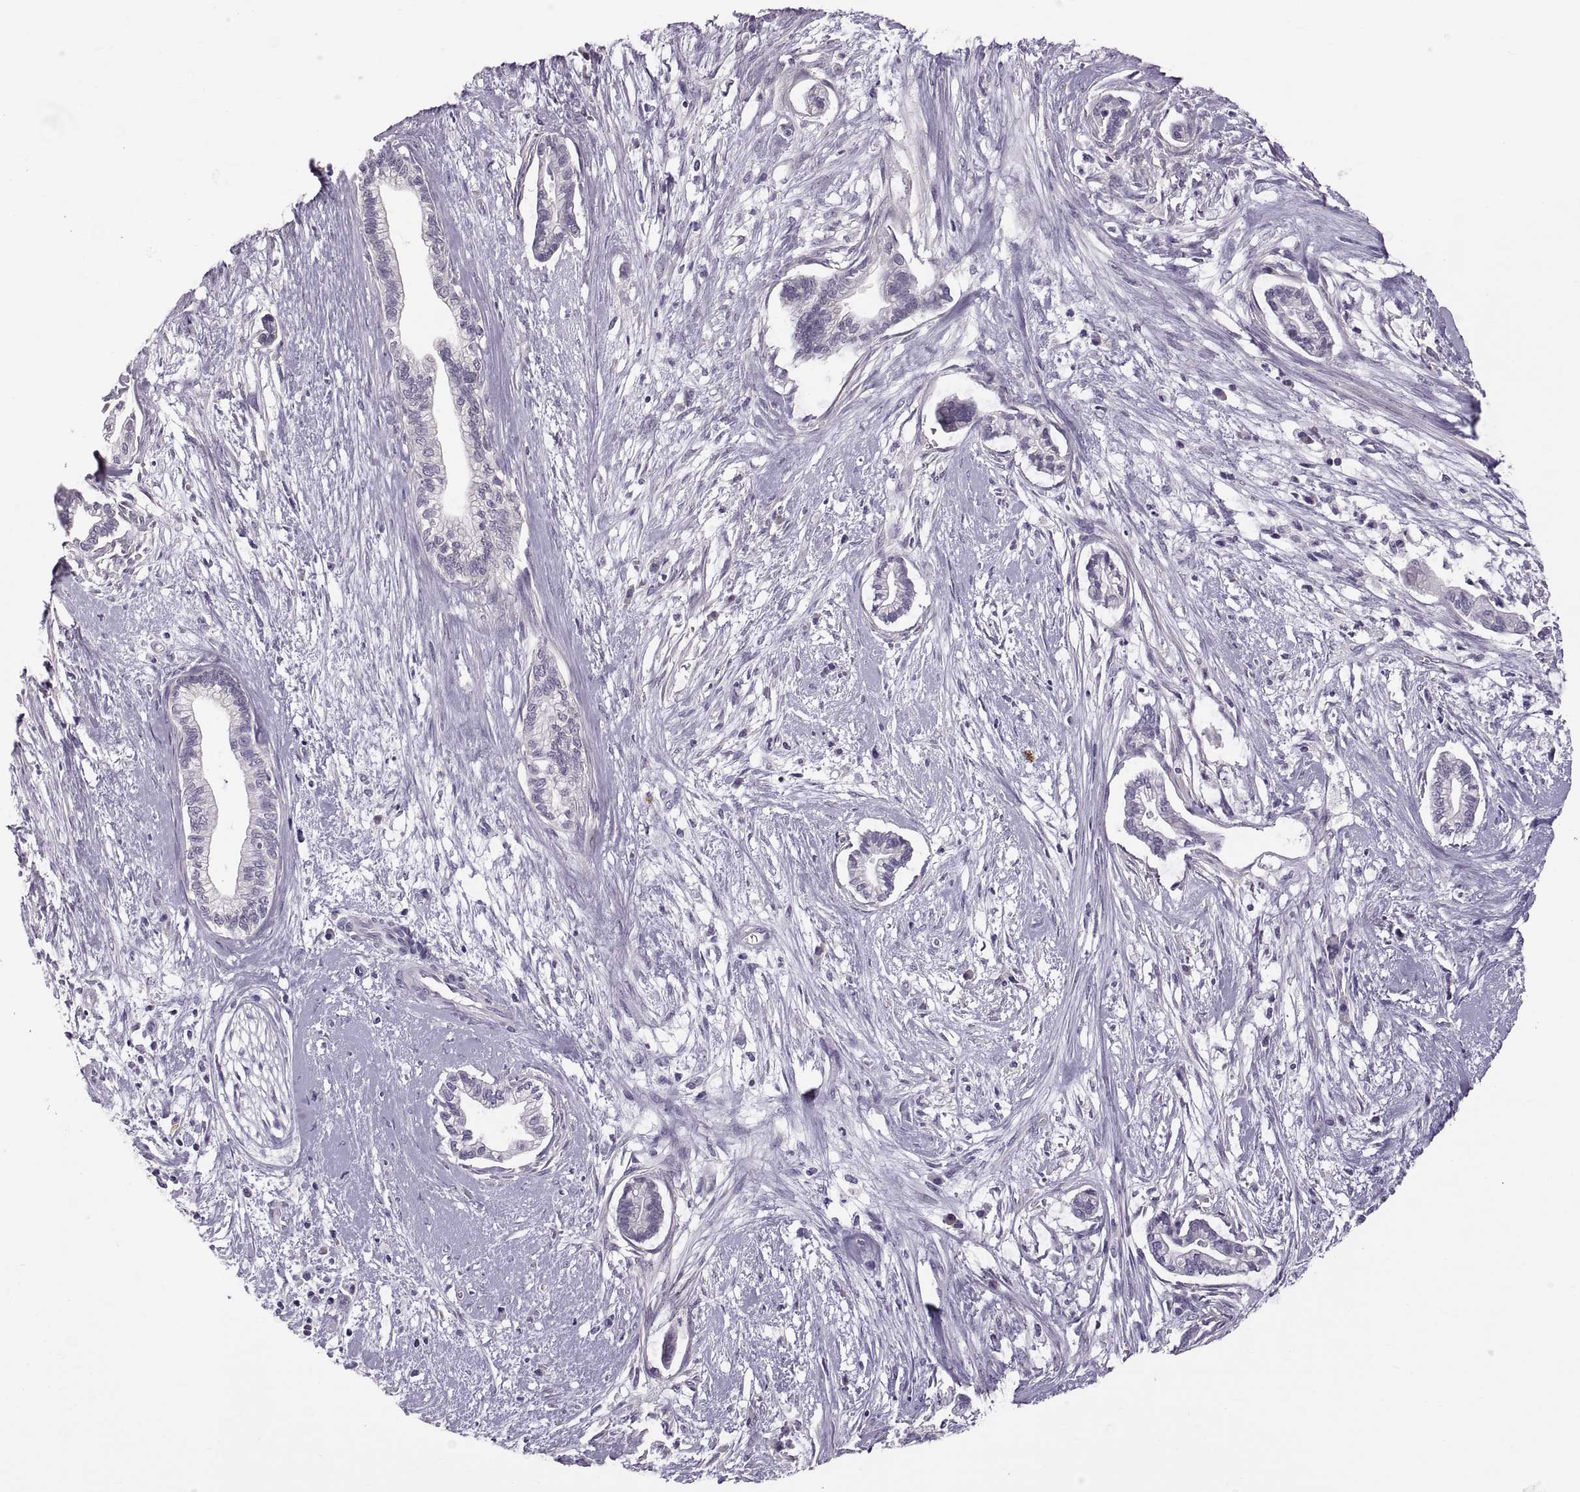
{"staining": {"intensity": "negative", "quantity": "none", "location": "none"}, "tissue": "cervical cancer", "cell_type": "Tumor cells", "image_type": "cancer", "snomed": [{"axis": "morphology", "description": "Adenocarcinoma, NOS"}, {"axis": "topography", "description": "Cervix"}], "caption": "Immunohistochemical staining of human cervical cancer reveals no significant expression in tumor cells.", "gene": "WFDC8", "patient": {"sex": "female", "age": 62}}